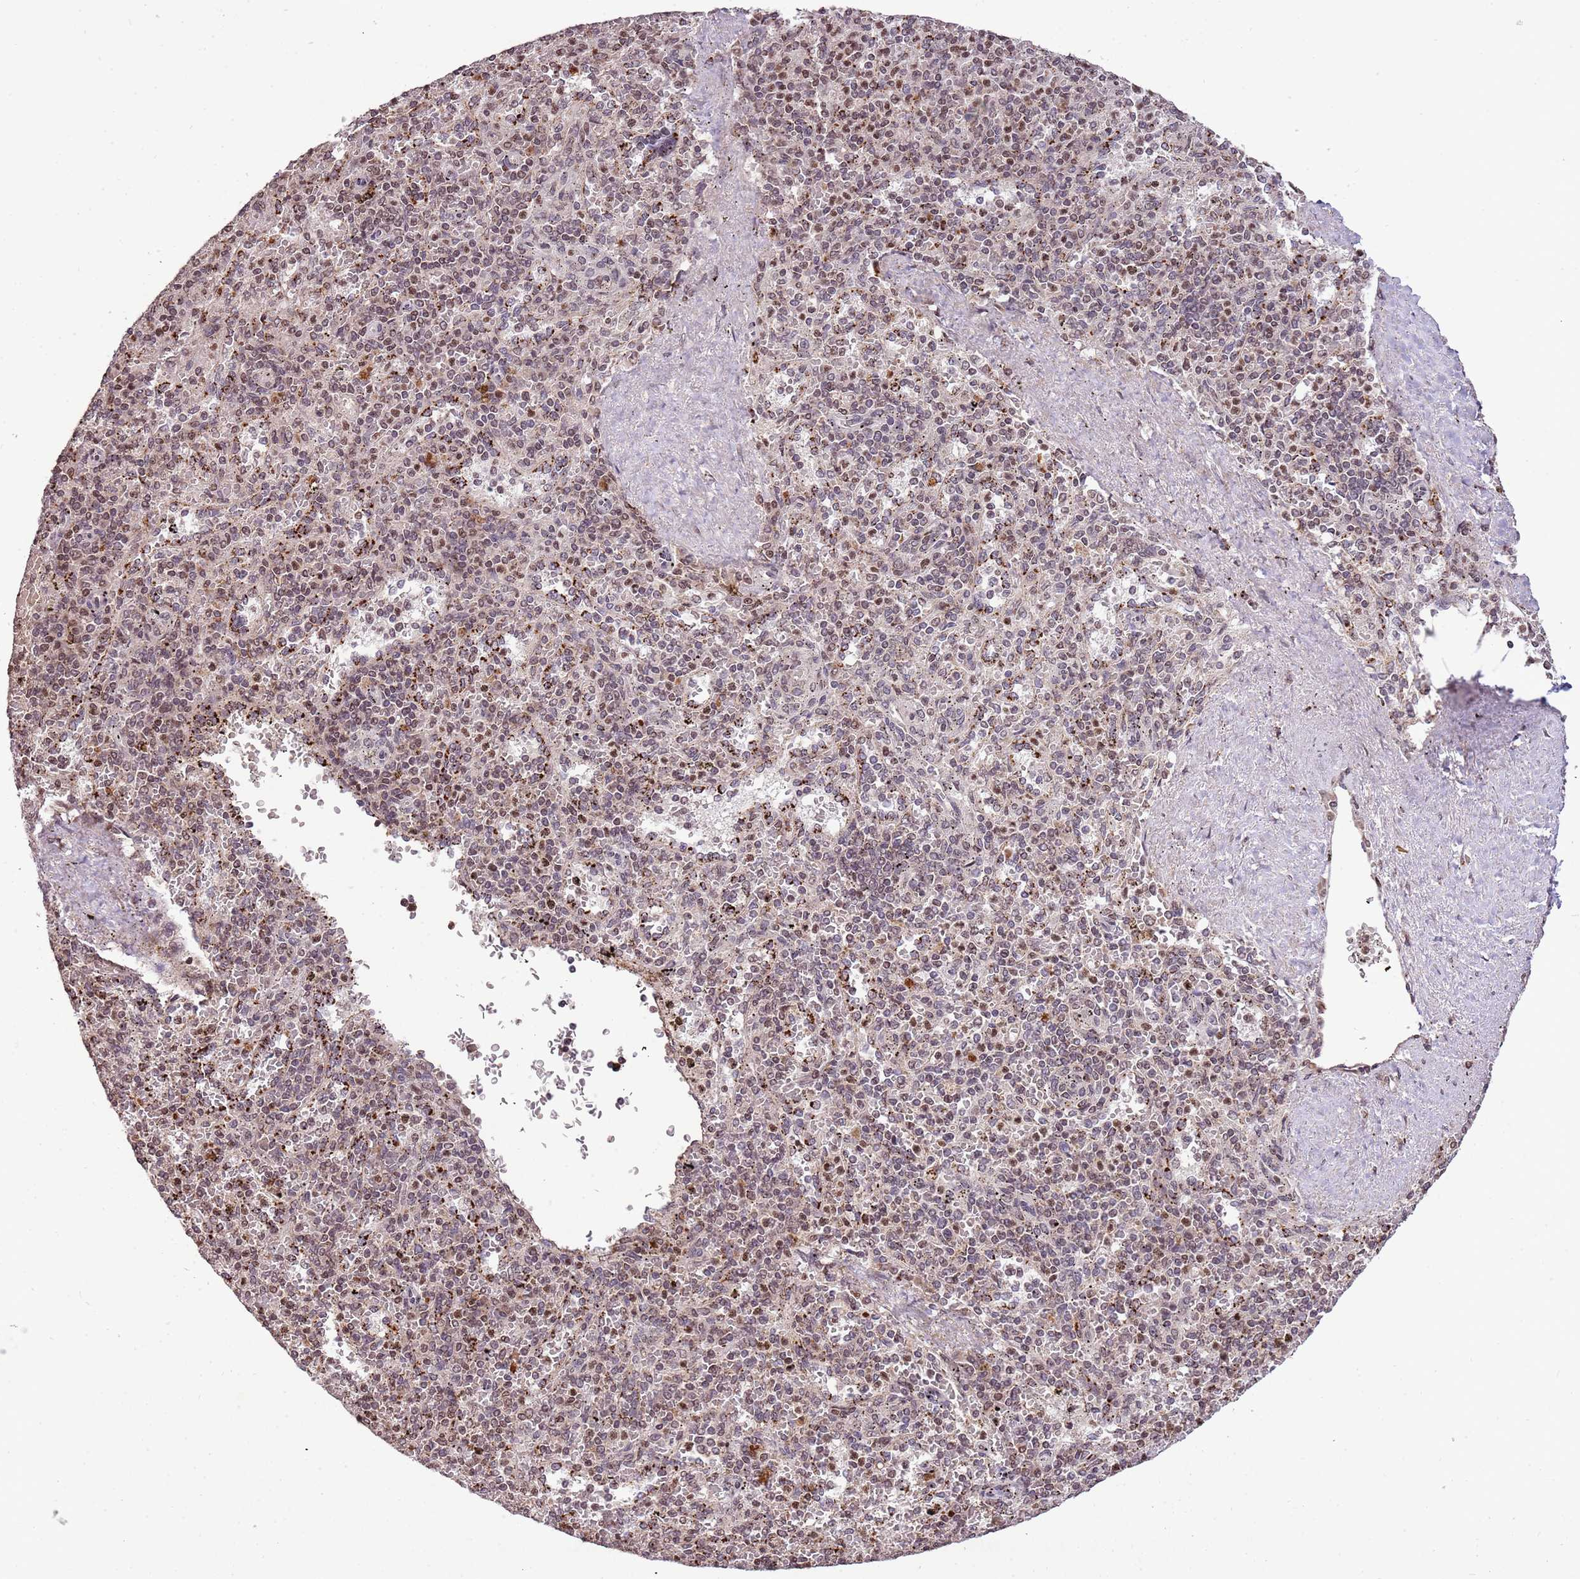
{"staining": {"intensity": "moderate", "quantity": "25%-75%", "location": "cytoplasmic/membranous,nuclear"}, "tissue": "spleen", "cell_type": "Cells in red pulp", "image_type": "normal", "snomed": [{"axis": "morphology", "description": "Normal tissue, NOS"}, {"axis": "topography", "description": "Spleen"}], "caption": "Protein staining reveals moderate cytoplasmic/membranous,nuclear staining in about 25%-75% of cells in red pulp in unremarkable spleen.", "gene": "SAMSN1", "patient": {"sex": "male", "age": 82}}